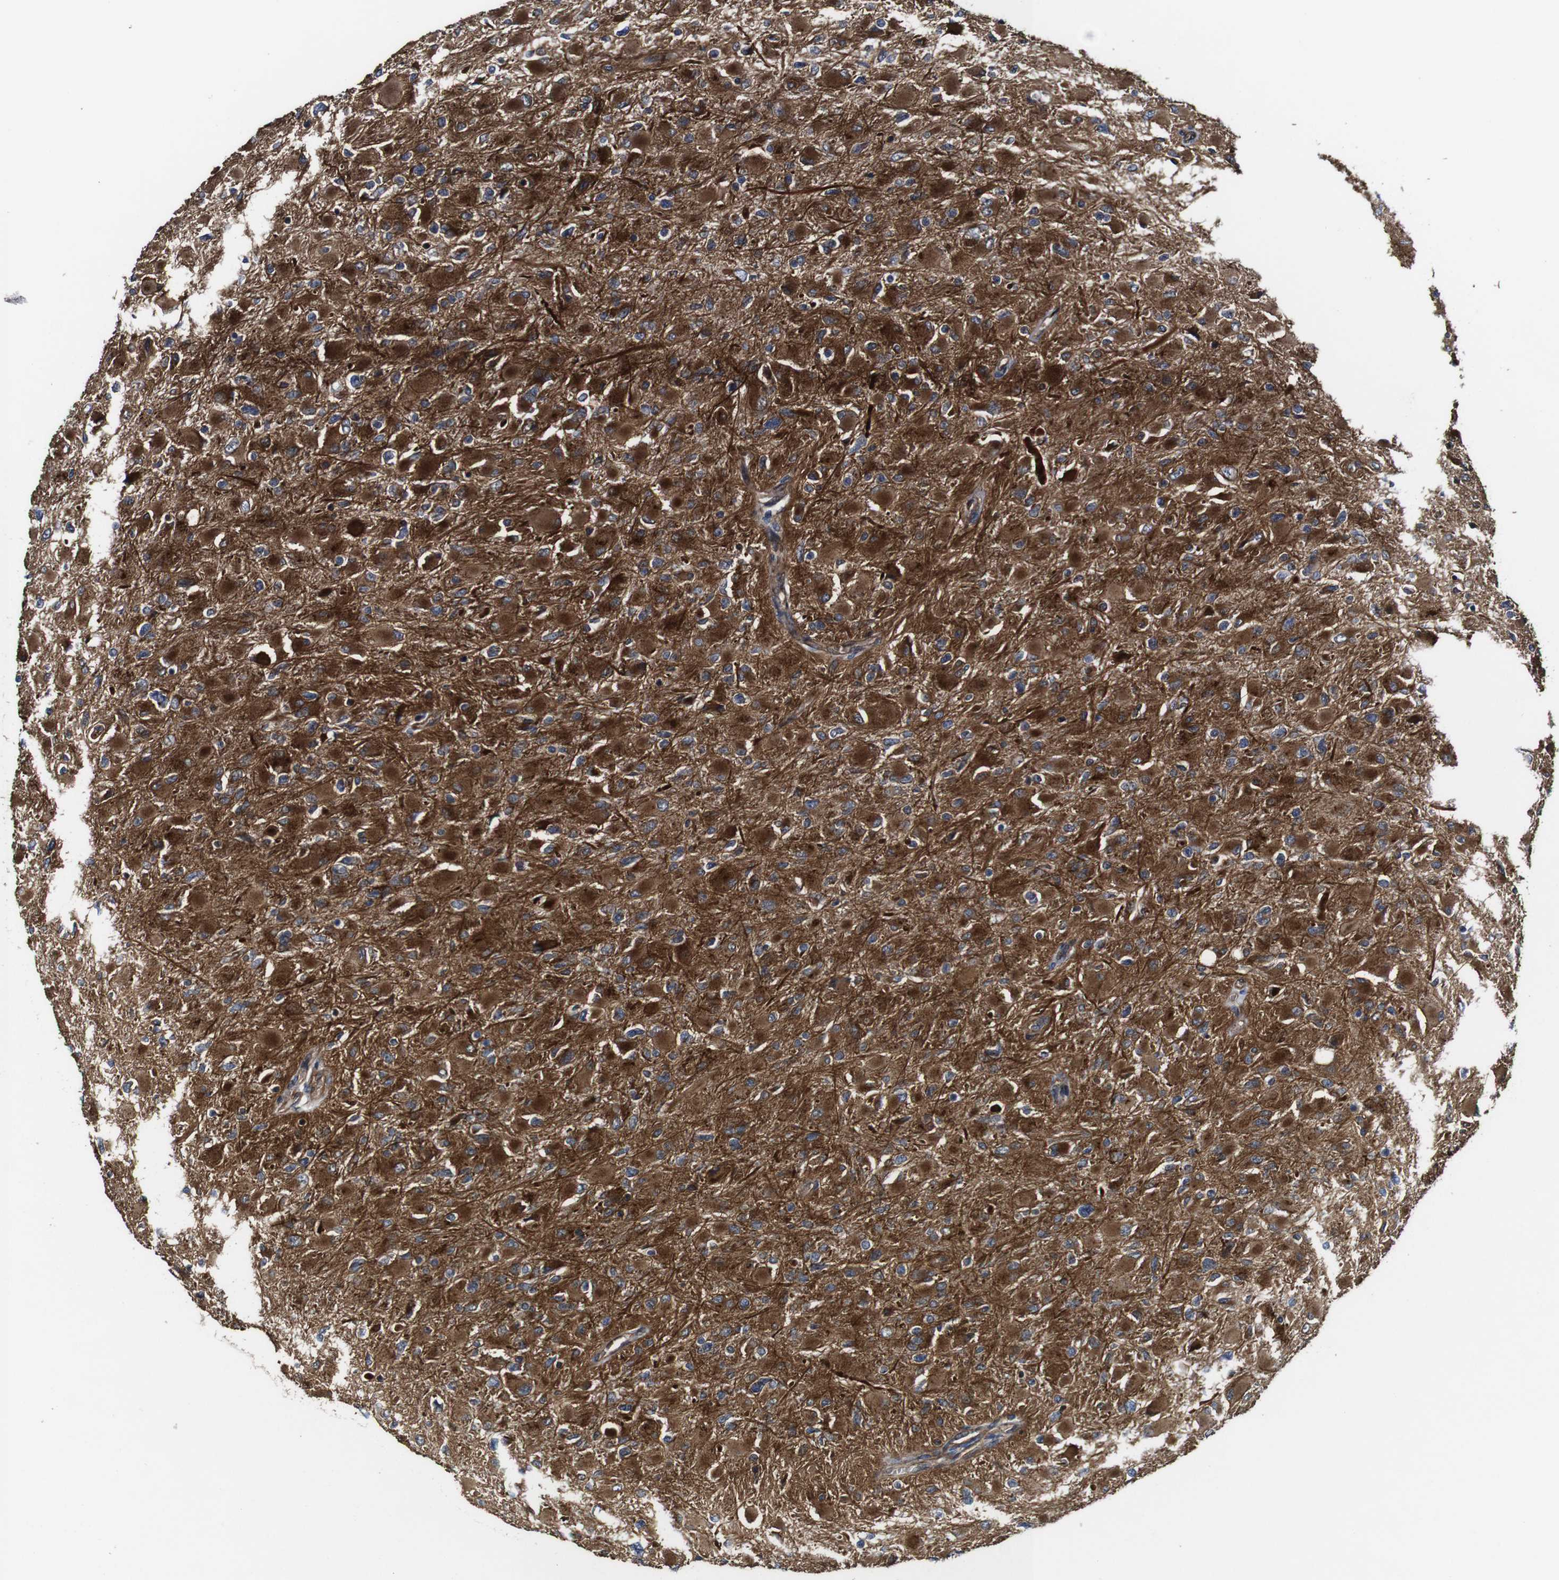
{"staining": {"intensity": "strong", "quantity": "25%-75%", "location": "cytoplasmic/membranous"}, "tissue": "glioma", "cell_type": "Tumor cells", "image_type": "cancer", "snomed": [{"axis": "morphology", "description": "Glioma, malignant, High grade"}, {"axis": "topography", "description": "Cerebral cortex"}], "caption": "An immunohistochemistry photomicrograph of neoplastic tissue is shown. Protein staining in brown shows strong cytoplasmic/membranous positivity in malignant glioma (high-grade) within tumor cells.", "gene": "TNIK", "patient": {"sex": "female", "age": 36}}